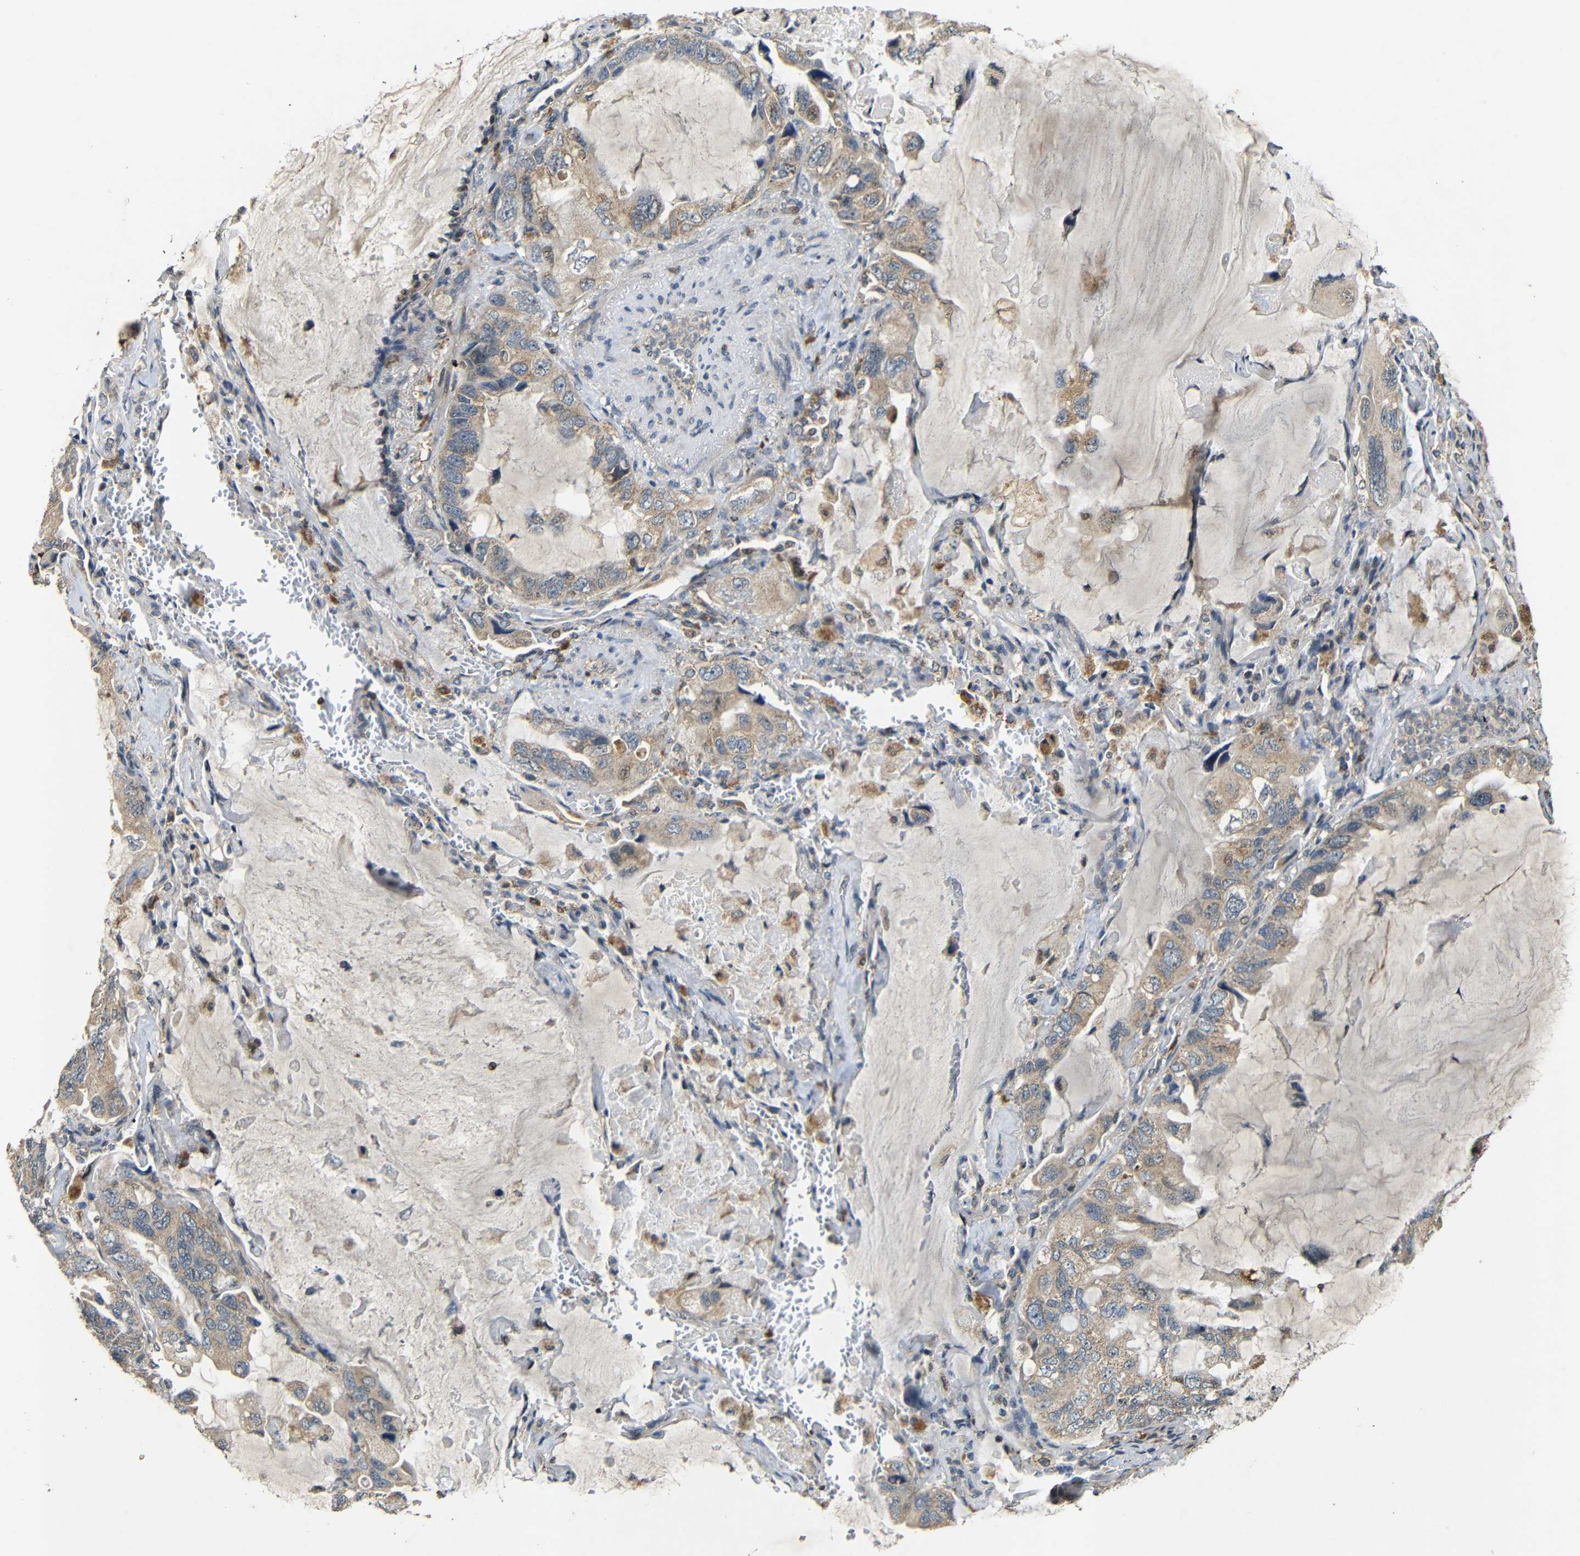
{"staining": {"intensity": "weak", "quantity": ">75%", "location": "cytoplasmic/membranous,nuclear"}, "tissue": "lung cancer", "cell_type": "Tumor cells", "image_type": "cancer", "snomed": [{"axis": "morphology", "description": "Squamous cell carcinoma, NOS"}, {"axis": "topography", "description": "Lung"}], "caption": "The histopathology image displays immunohistochemical staining of lung cancer. There is weak cytoplasmic/membranous and nuclear expression is present in approximately >75% of tumor cells. Nuclei are stained in blue.", "gene": "KAZALD1", "patient": {"sex": "female", "age": 73}}